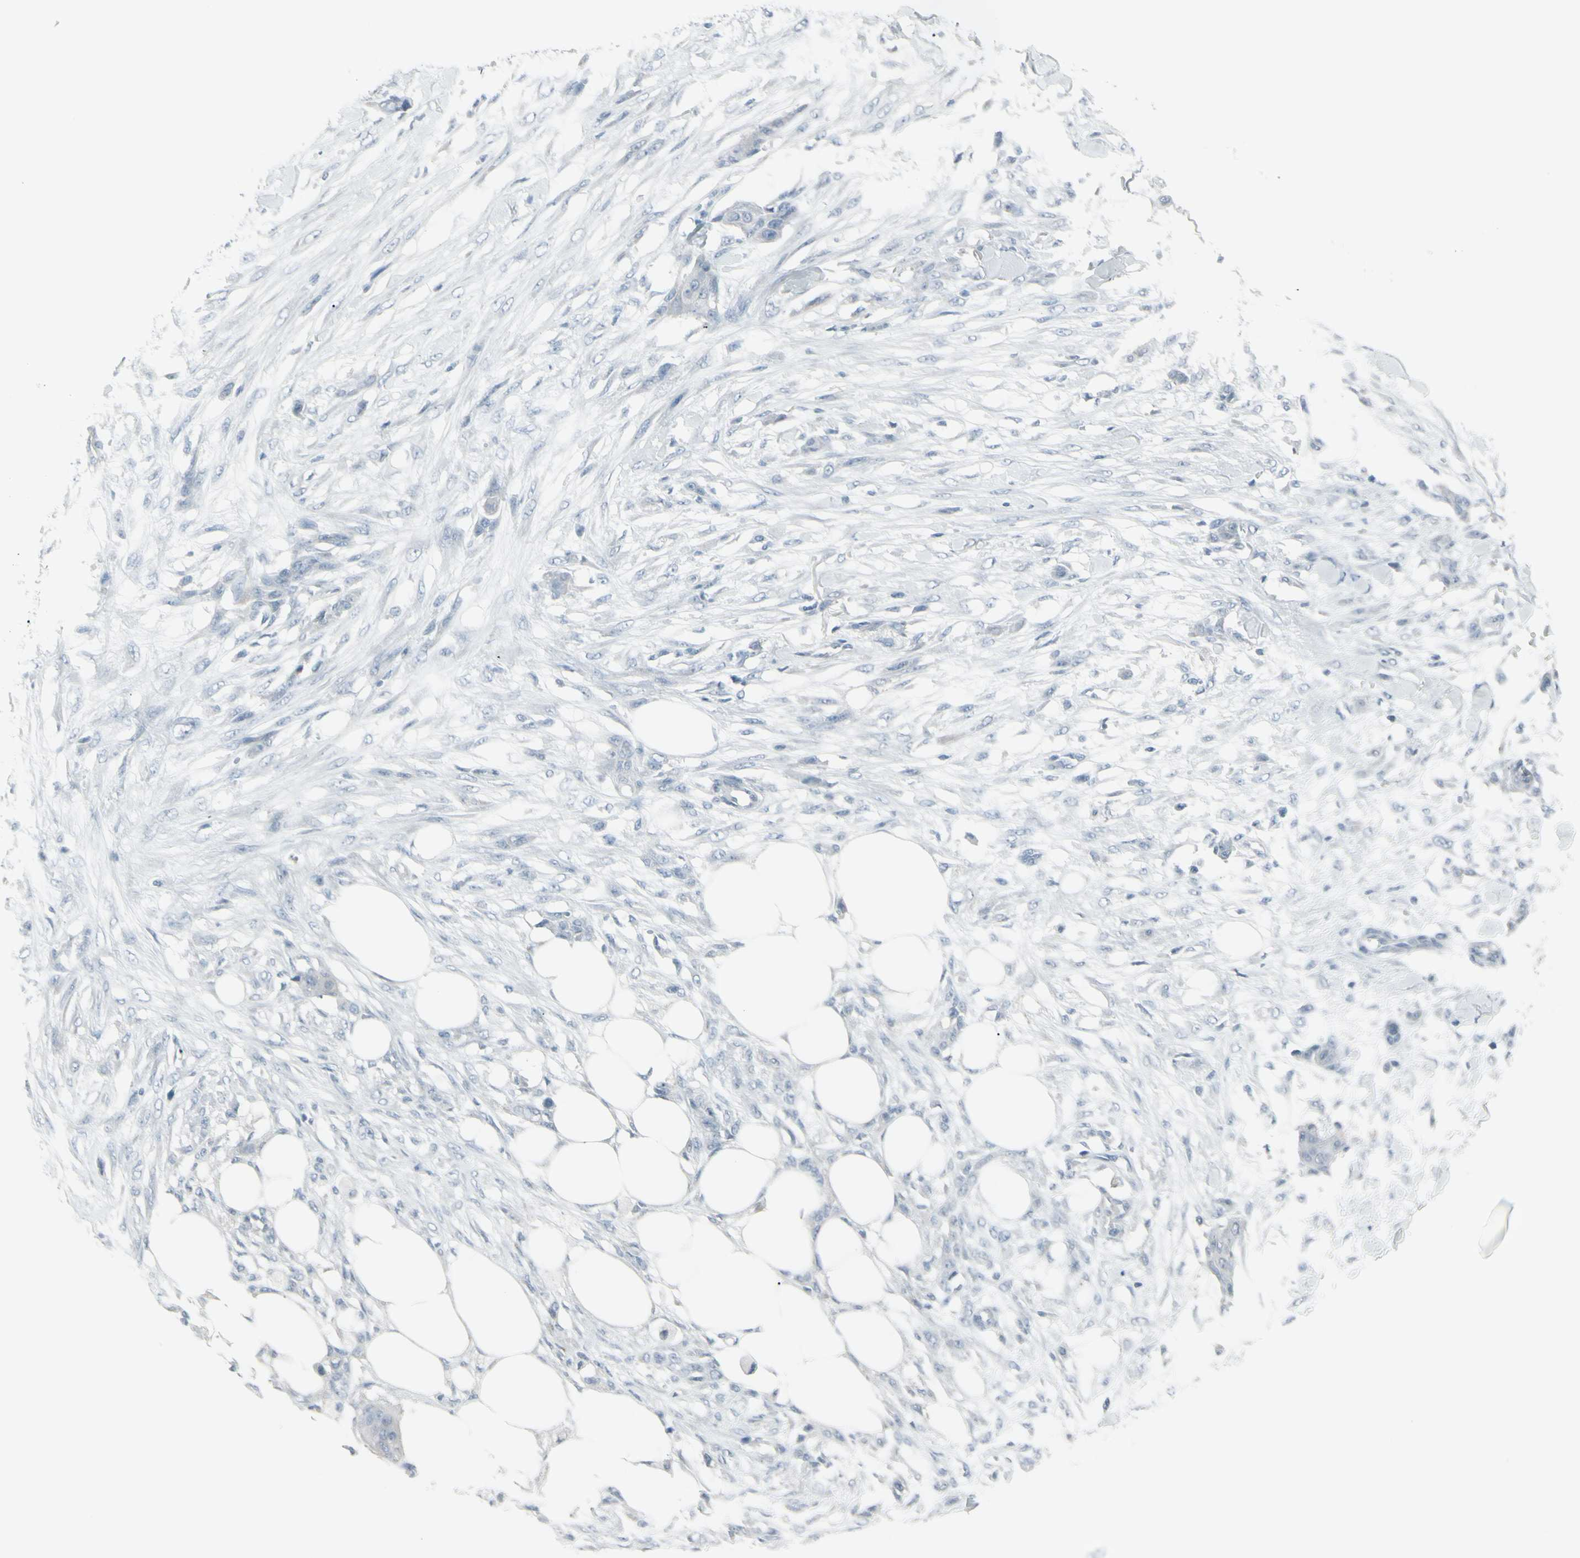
{"staining": {"intensity": "negative", "quantity": "none", "location": "none"}, "tissue": "skin cancer", "cell_type": "Tumor cells", "image_type": "cancer", "snomed": [{"axis": "morphology", "description": "Squamous cell carcinoma, NOS"}, {"axis": "topography", "description": "Skin"}], "caption": "DAB immunohistochemical staining of human skin squamous cell carcinoma reveals no significant staining in tumor cells. (DAB immunohistochemistry with hematoxylin counter stain).", "gene": "RAB3A", "patient": {"sex": "female", "age": 59}}